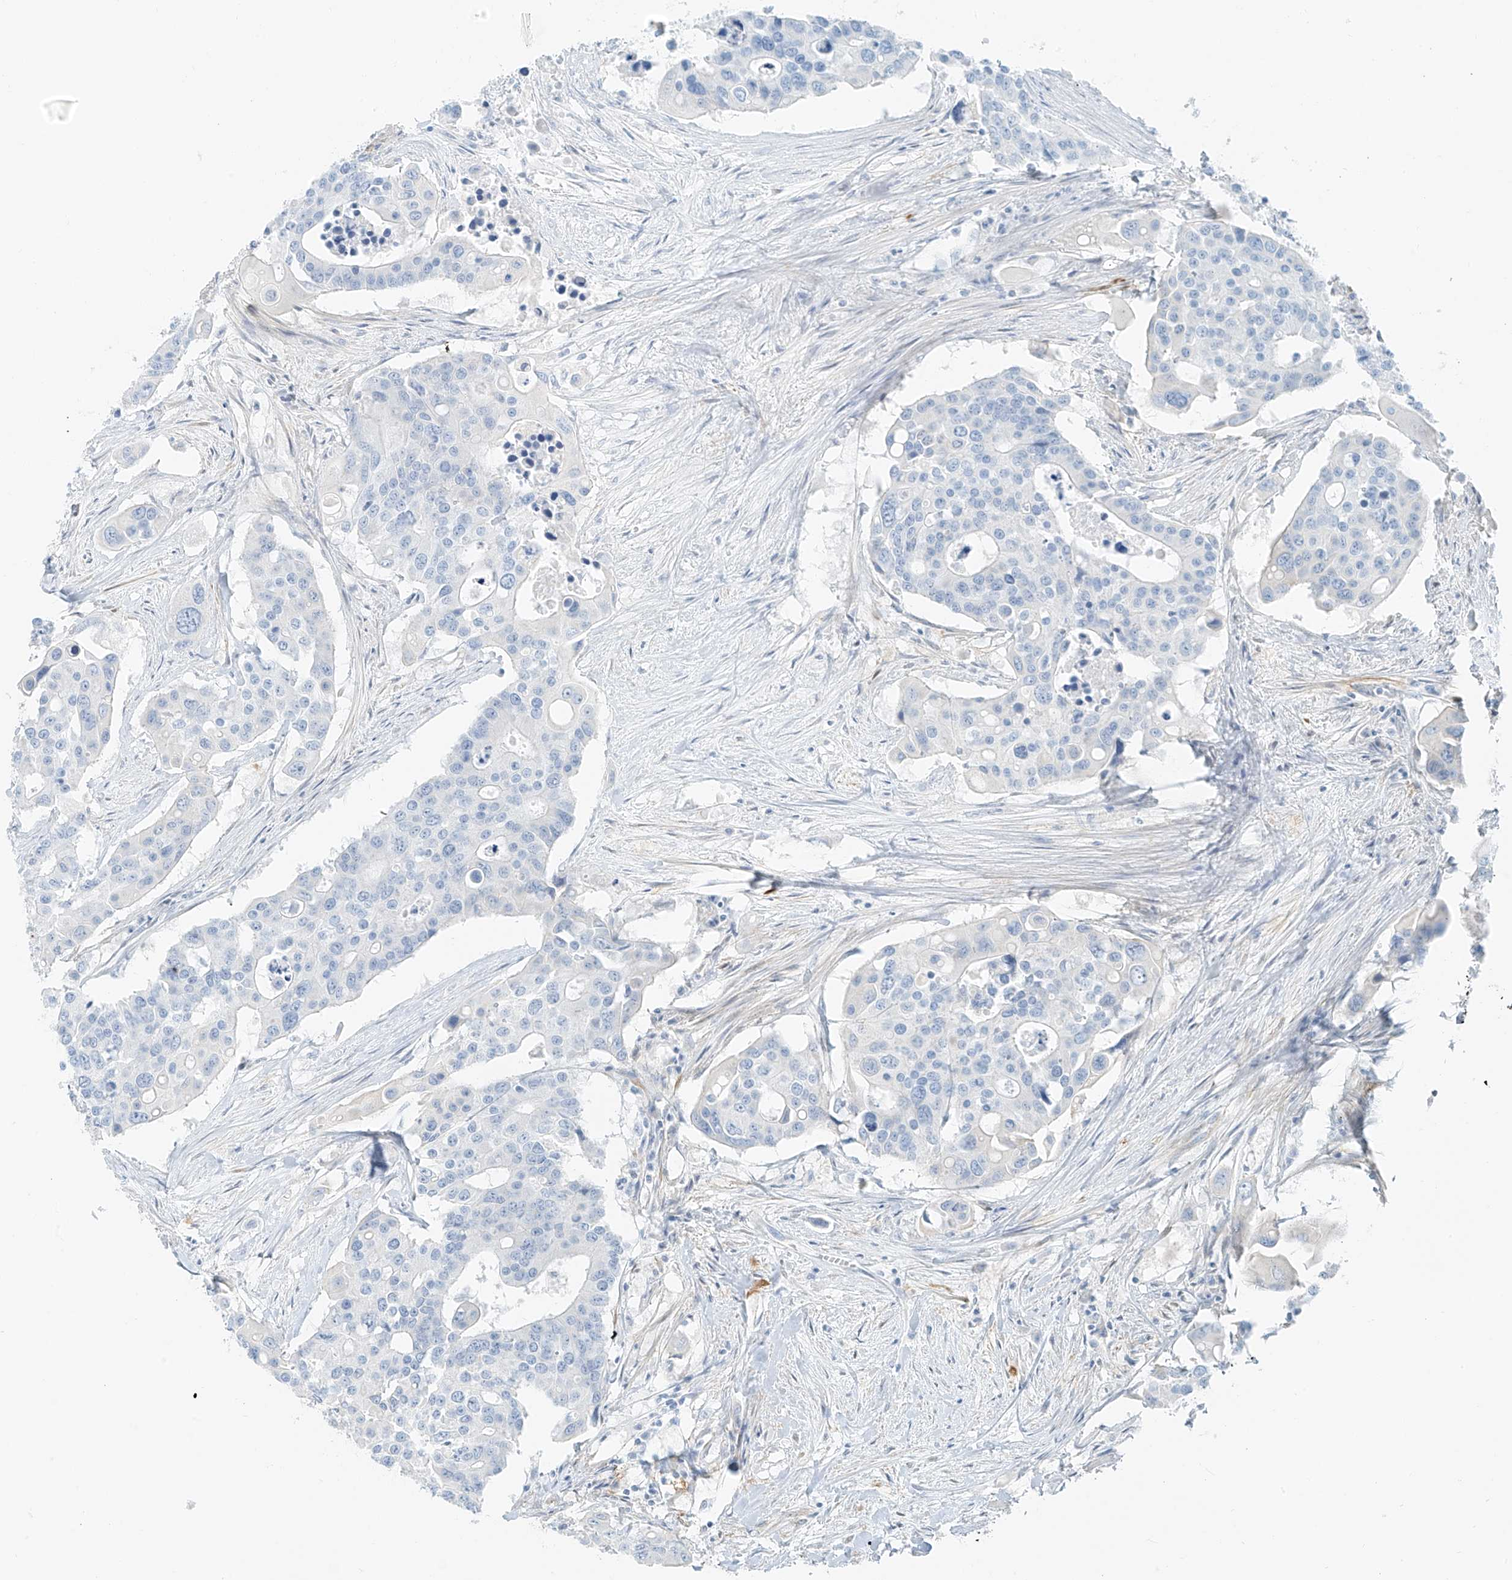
{"staining": {"intensity": "negative", "quantity": "none", "location": "none"}, "tissue": "colorectal cancer", "cell_type": "Tumor cells", "image_type": "cancer", "snomed": [{"axis": "morphology", "description": "Adenocarcinoma, NOS"}, {"axis": "topography", "description": "Colon"}], "caption": "The photomicrograph demonstrates no significant staining in tumor cells of colorectal adenocarcinoma.", "gene": "SMCP", "patient": {"sex": "male", "age": 77}}